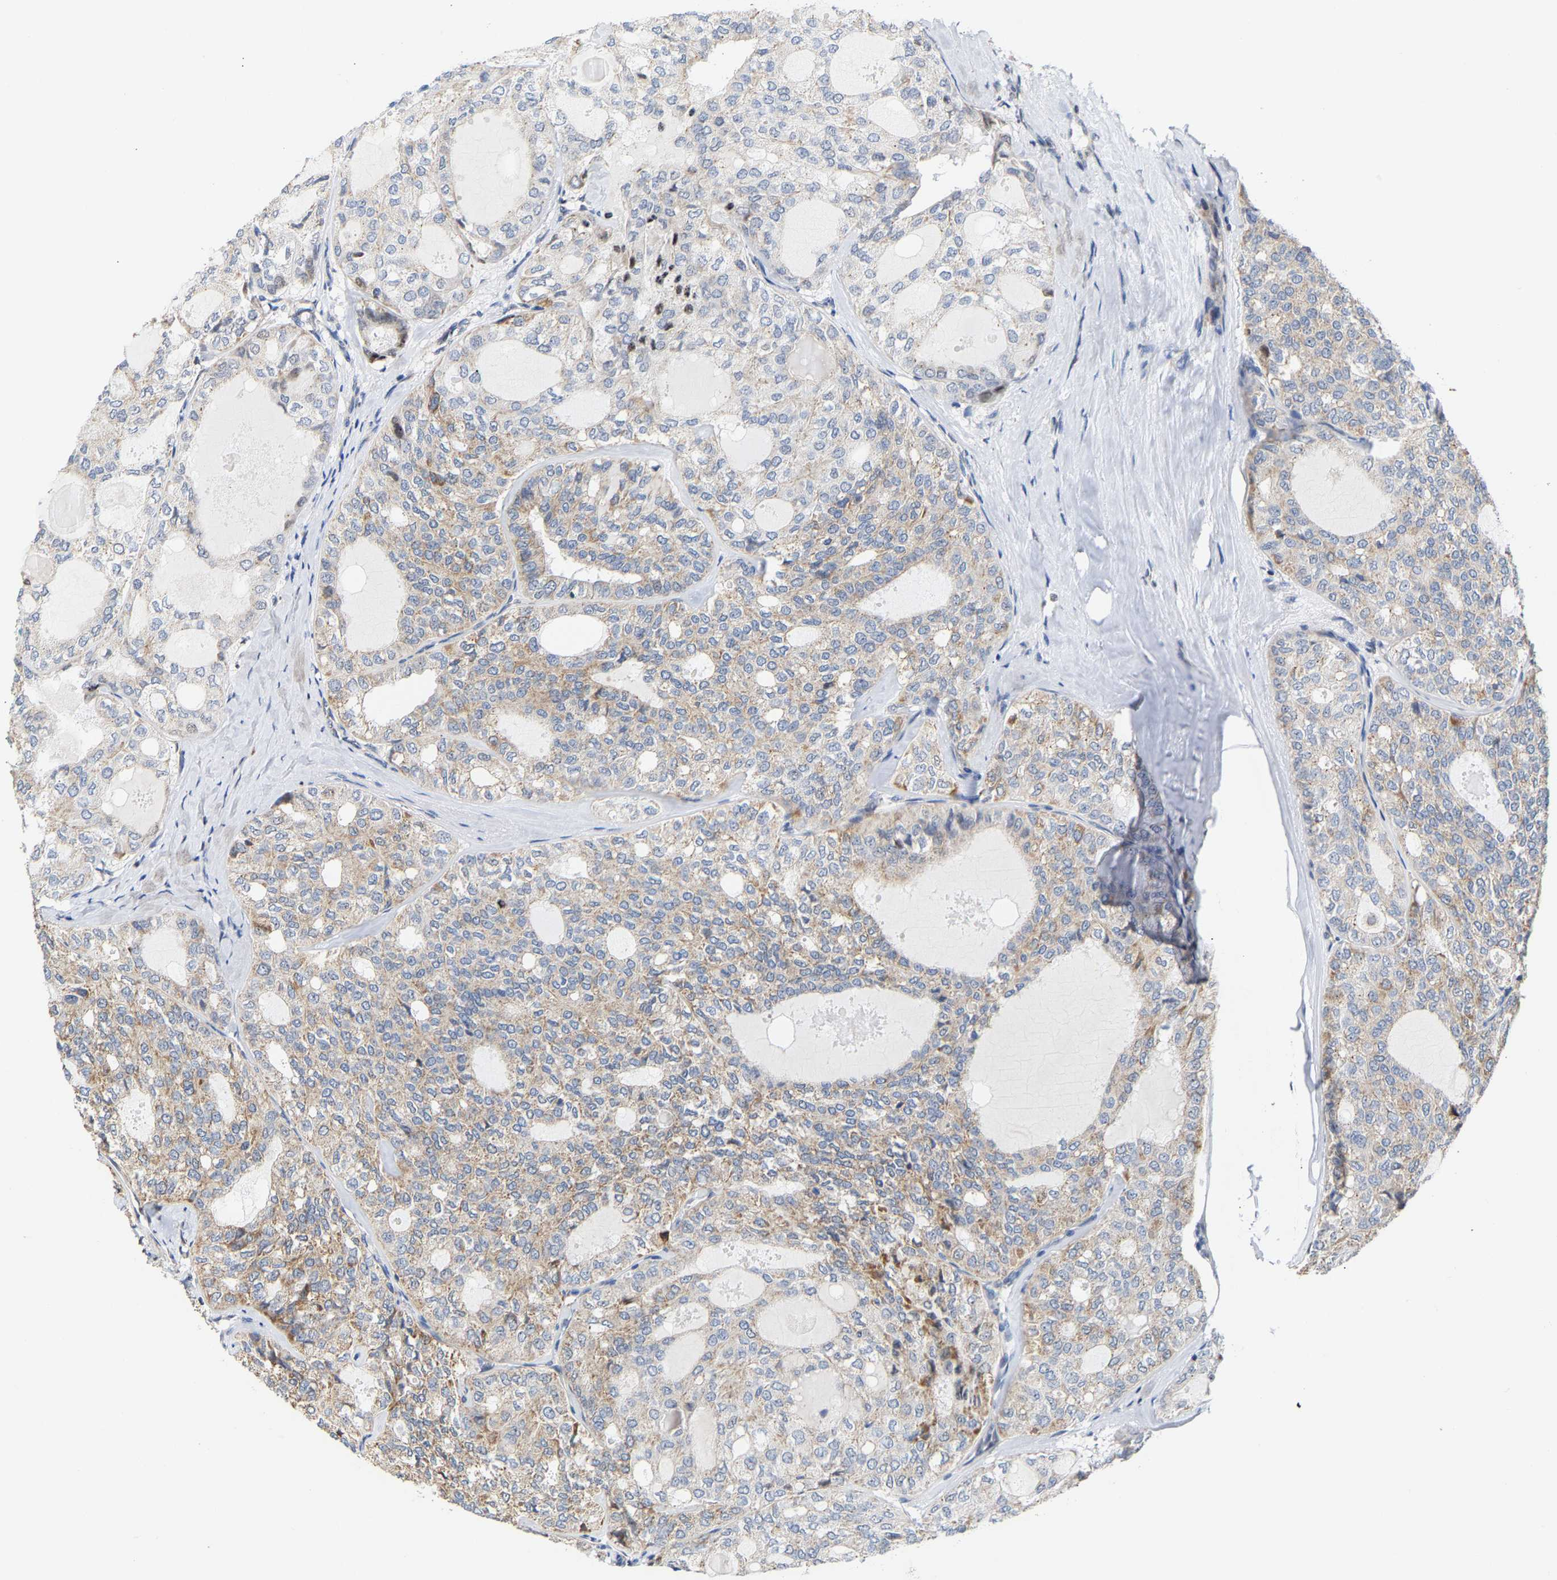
{"staining": {"intensity": "weak", "quantity": ">75%", "location": "cytoplasmic/membranous"}, "tissue": "thyroid cancer", "cell_type": "Tumor cells", "image_type": "cancer", "snomed": [{"axis": "morphology", "description": "Follicular adenoma carcinoma, NOS"}, {"axis": "topography", "description": "Thyroid gland"}], "caption": "This is an image of immunohistochemistry (IHC) staining of thyroid follicular adenoma carcinoma, which shows weak expression in the cytoplasmic/membranous of tumor cells.", "gene": "PCNT", "patient": {"sex": "male", "age": 75}}